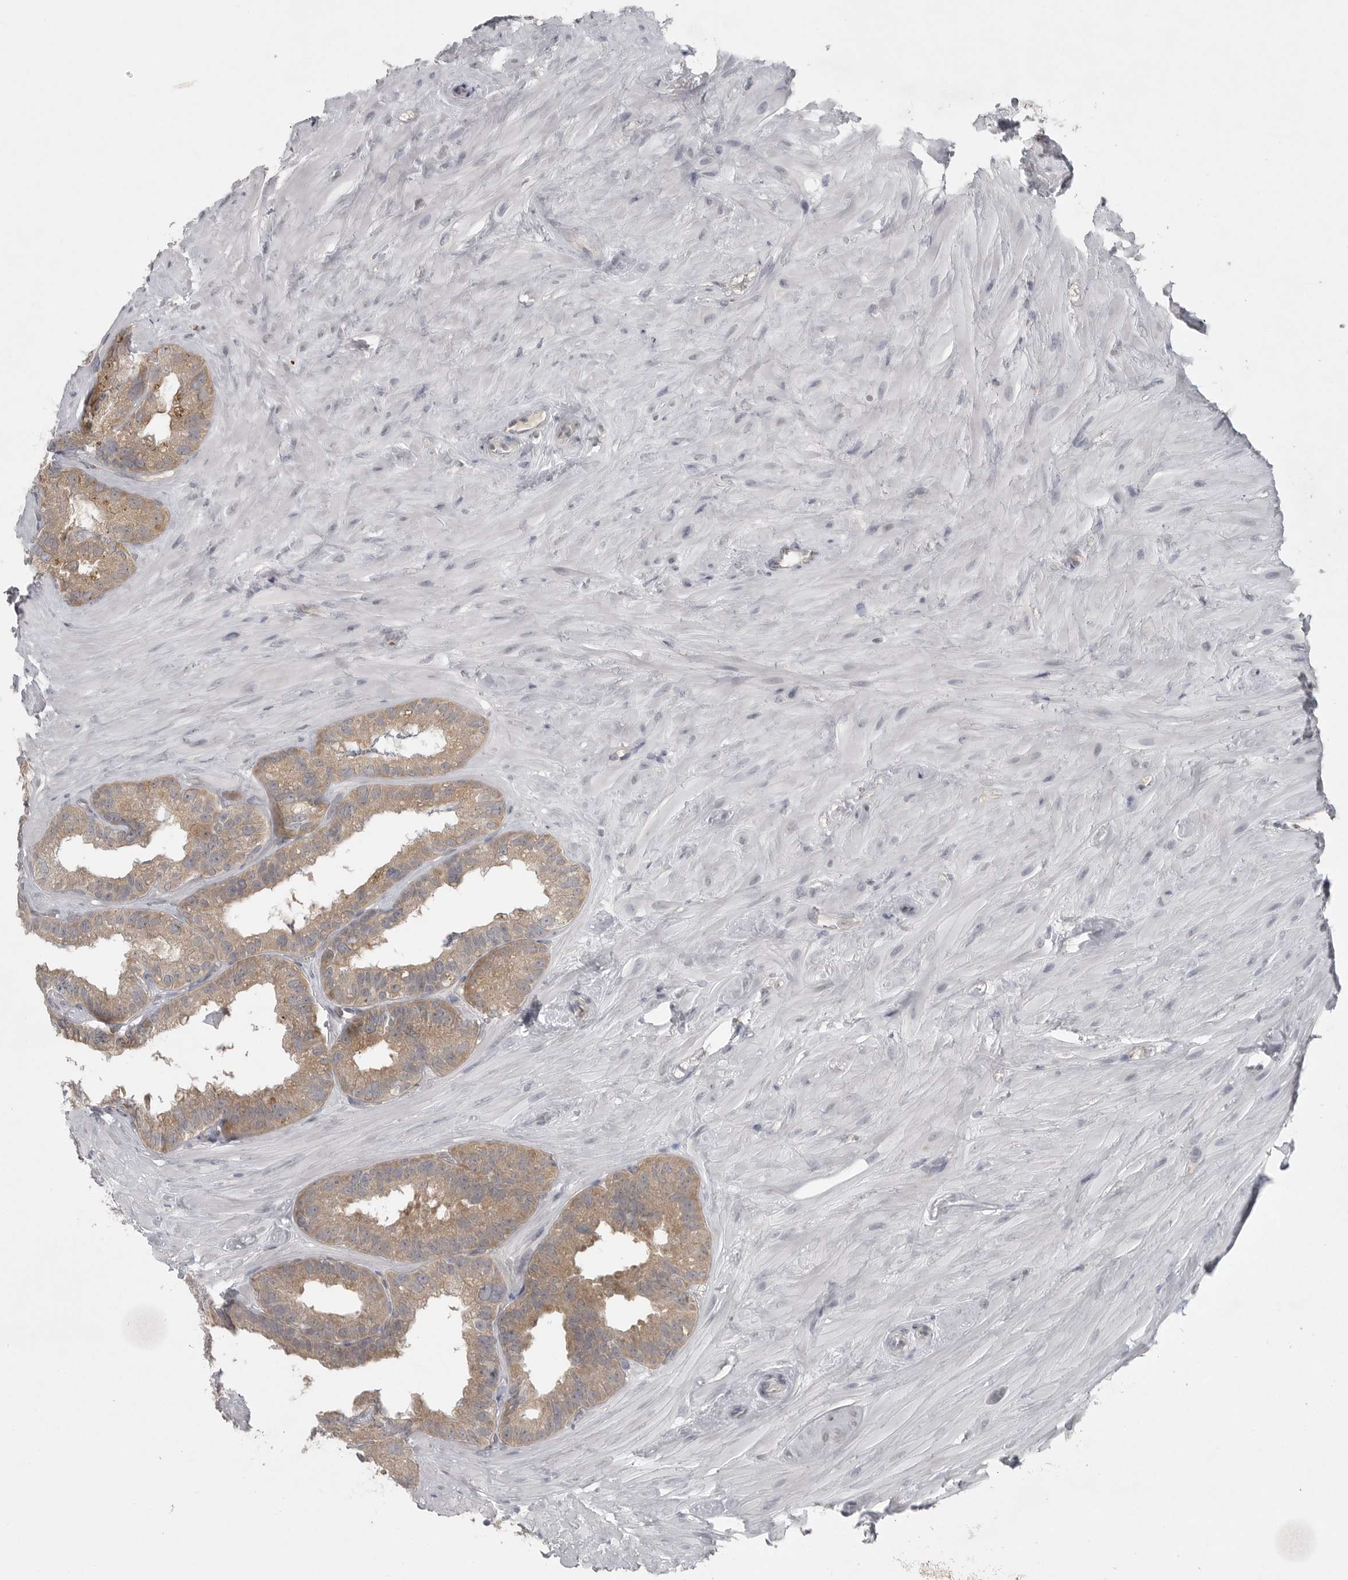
{"staining": {"intensity": "moderate", "quantity": ">75%", "location": "cytoplasmic/membranous"}, "tissue": "seminal vesicle", "cell_type": "Glandular cells", "image_type": "normal", "snomed": [{"axis": "morphology", "description": "Normal tissue, NOS"}, {"axis": "topography", "description": "Seminal veicle"}], "caption": "IHC histopathology image of benign seminal vesicle stained for a protein (brown), which shows medium levels of moderate cytoplasmic/membranous positivity in about >75% of glandular cells.", "gene": "PHF13", "patient": {"sex": "male", "age": 80}}